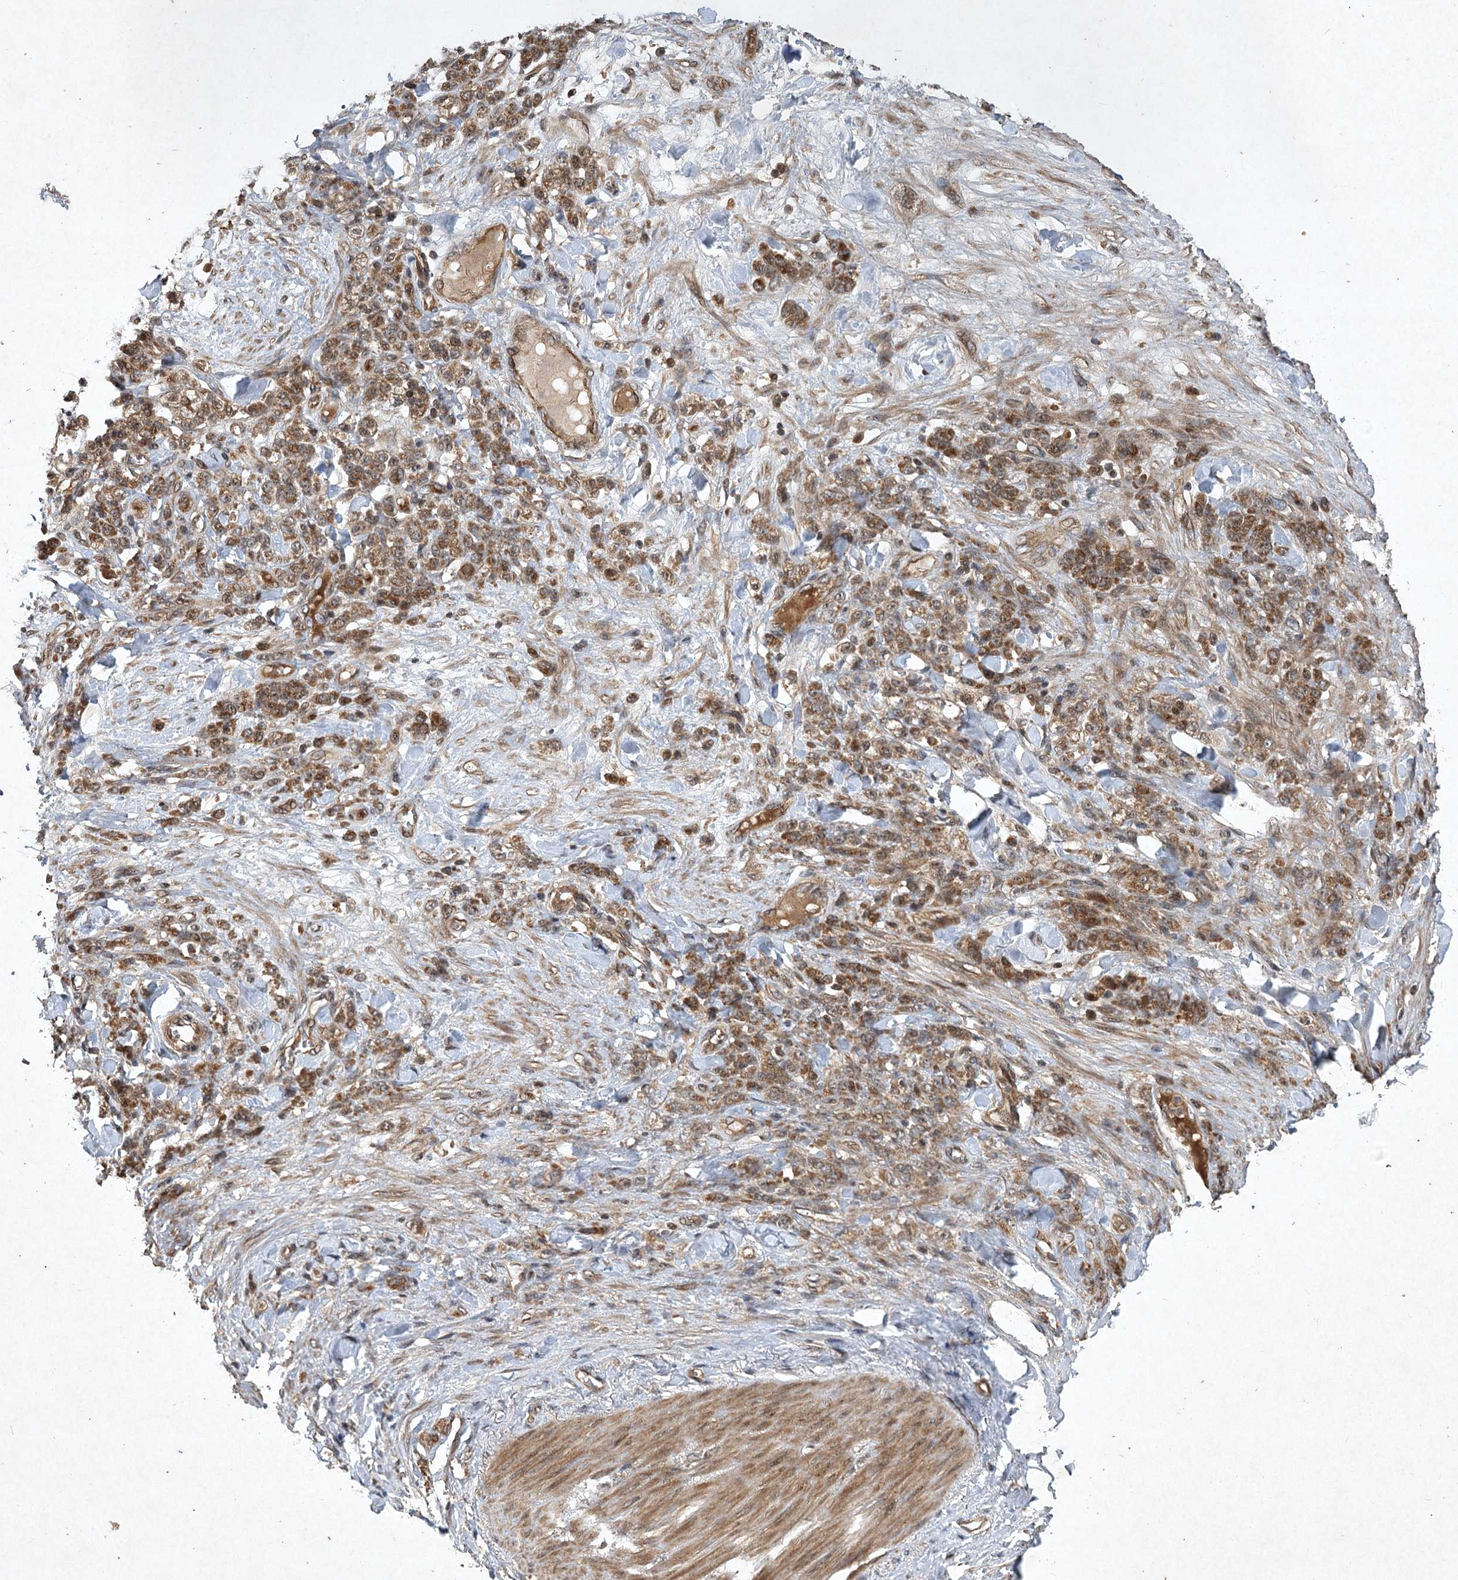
{"staining": {"intensity": "moderate", "quantity": ">75%", "location": "cytoplasmic/membranous"}, "tissue": "stomach cancer", "cell_type": "Tumor cells", "image_type": "cancer", "snomed": [{"axis": "morphology", "description": "Normal tissue, NOS"}, {"axis": "morphology", "description": "Adenocarcinoma, NOS"}, {"axis": "topography", "description": "Stomach"}], "caption": "A high-resolution image shows immunohistochemistry (IHC) staining of stomach adenocarcinoma, which demonstrates moderate cytoplasmic/membranous staining in approximately >75% of tumor cells.", "gene": "INSIG2", "patient": {"sex": "male", "age": 82}}